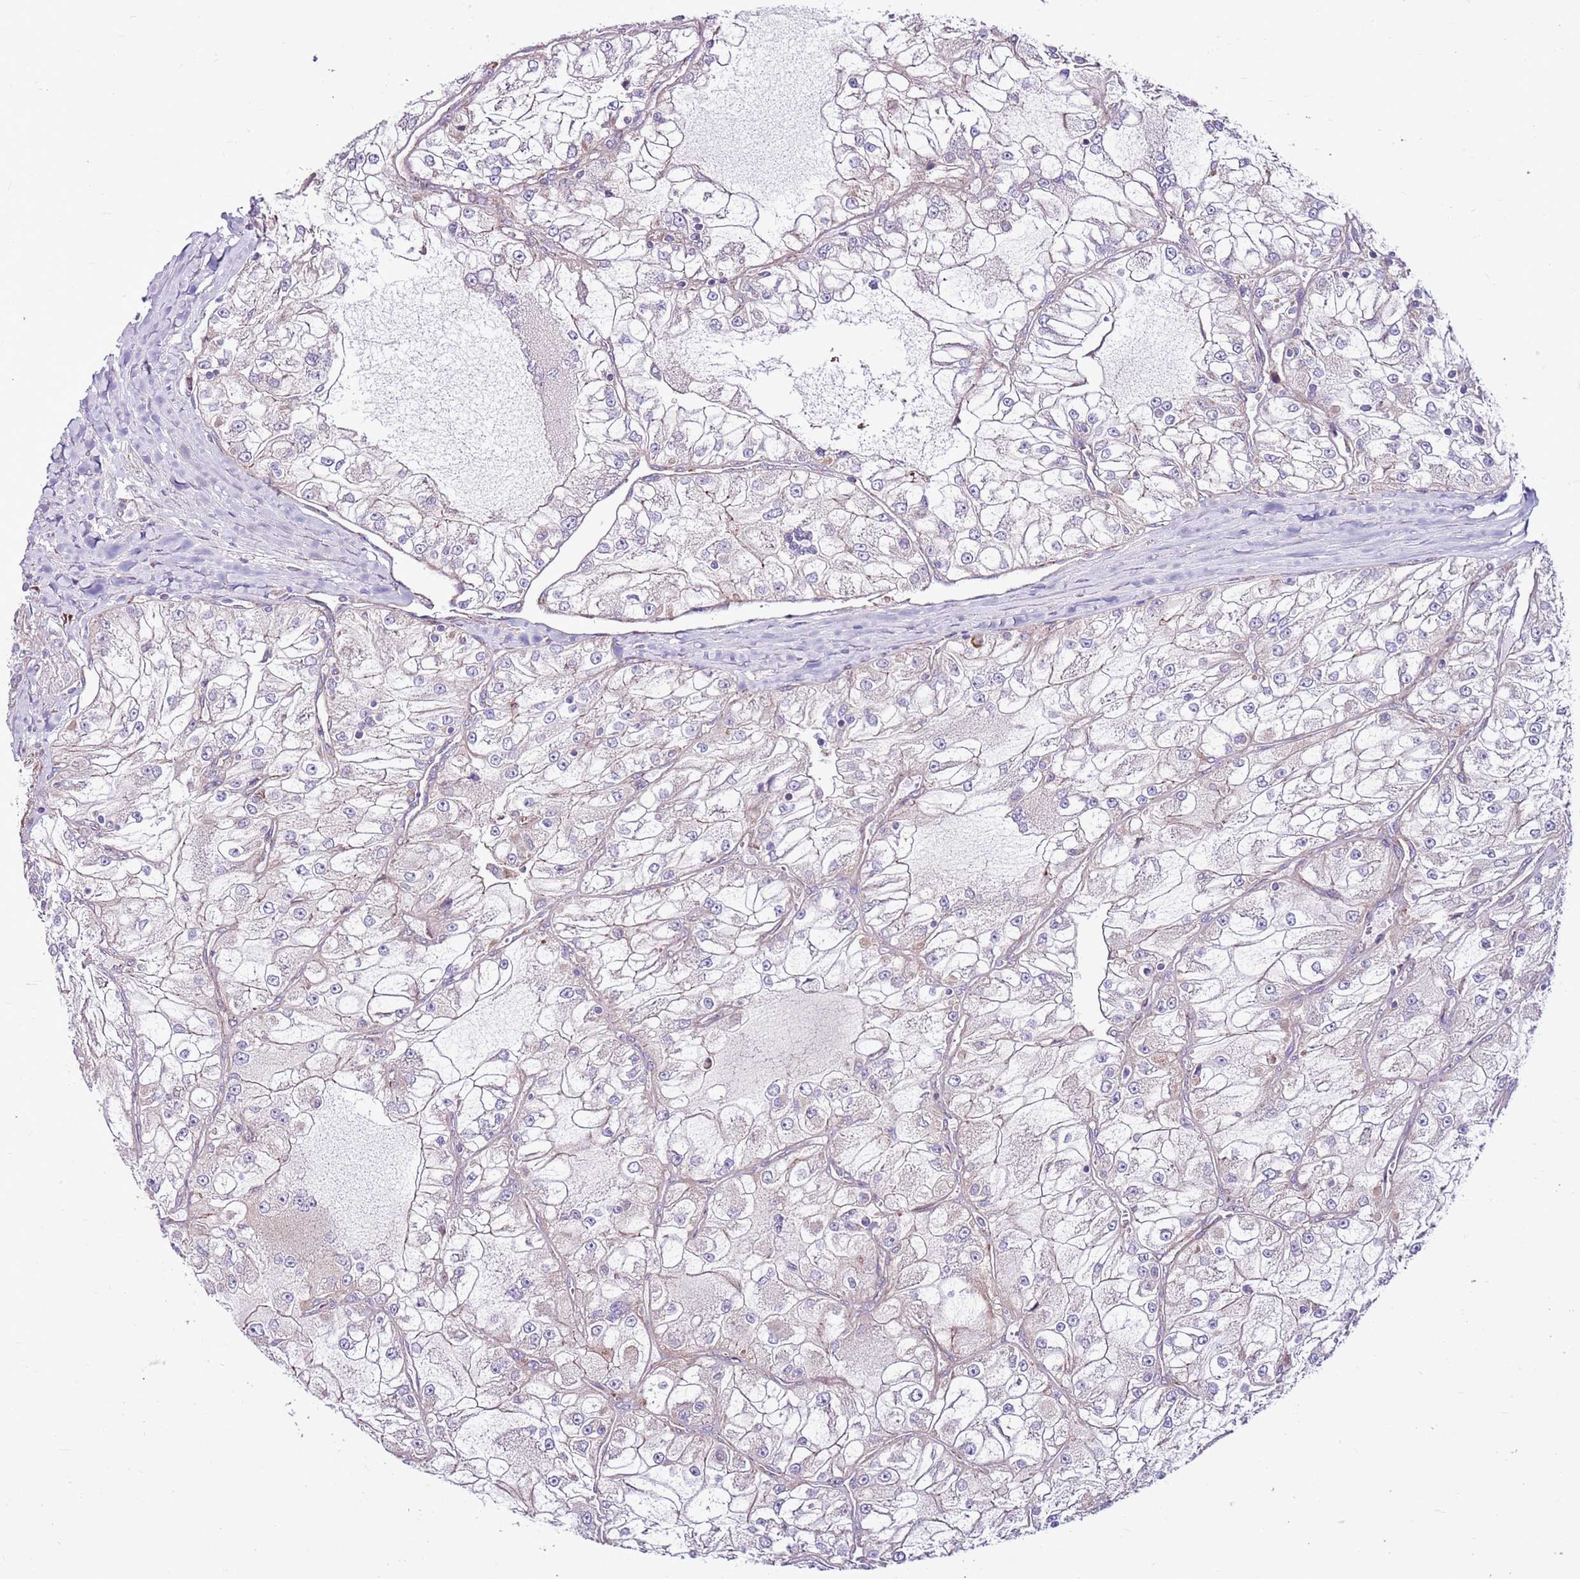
{"staining": {"intensity": "weak", "quantity": "<25%", "location": "cytoplasmic/membranous"}, "tissue": "renal cancer", "cell_type": "Tumor cells", "image_type": "cancer", "snomed": [{"axis": "morphology", "description": "Adenocarcinoma, NOS"}, {"axis": "topography", "description": "Kidney"}], "caption": "Immunohistochemistry (IHC) of human adenocarcinoma (renal) reveals no staining in tumor cells.", "gene": "HECTD4", "patient": {"sex": "female", "age": 72}}